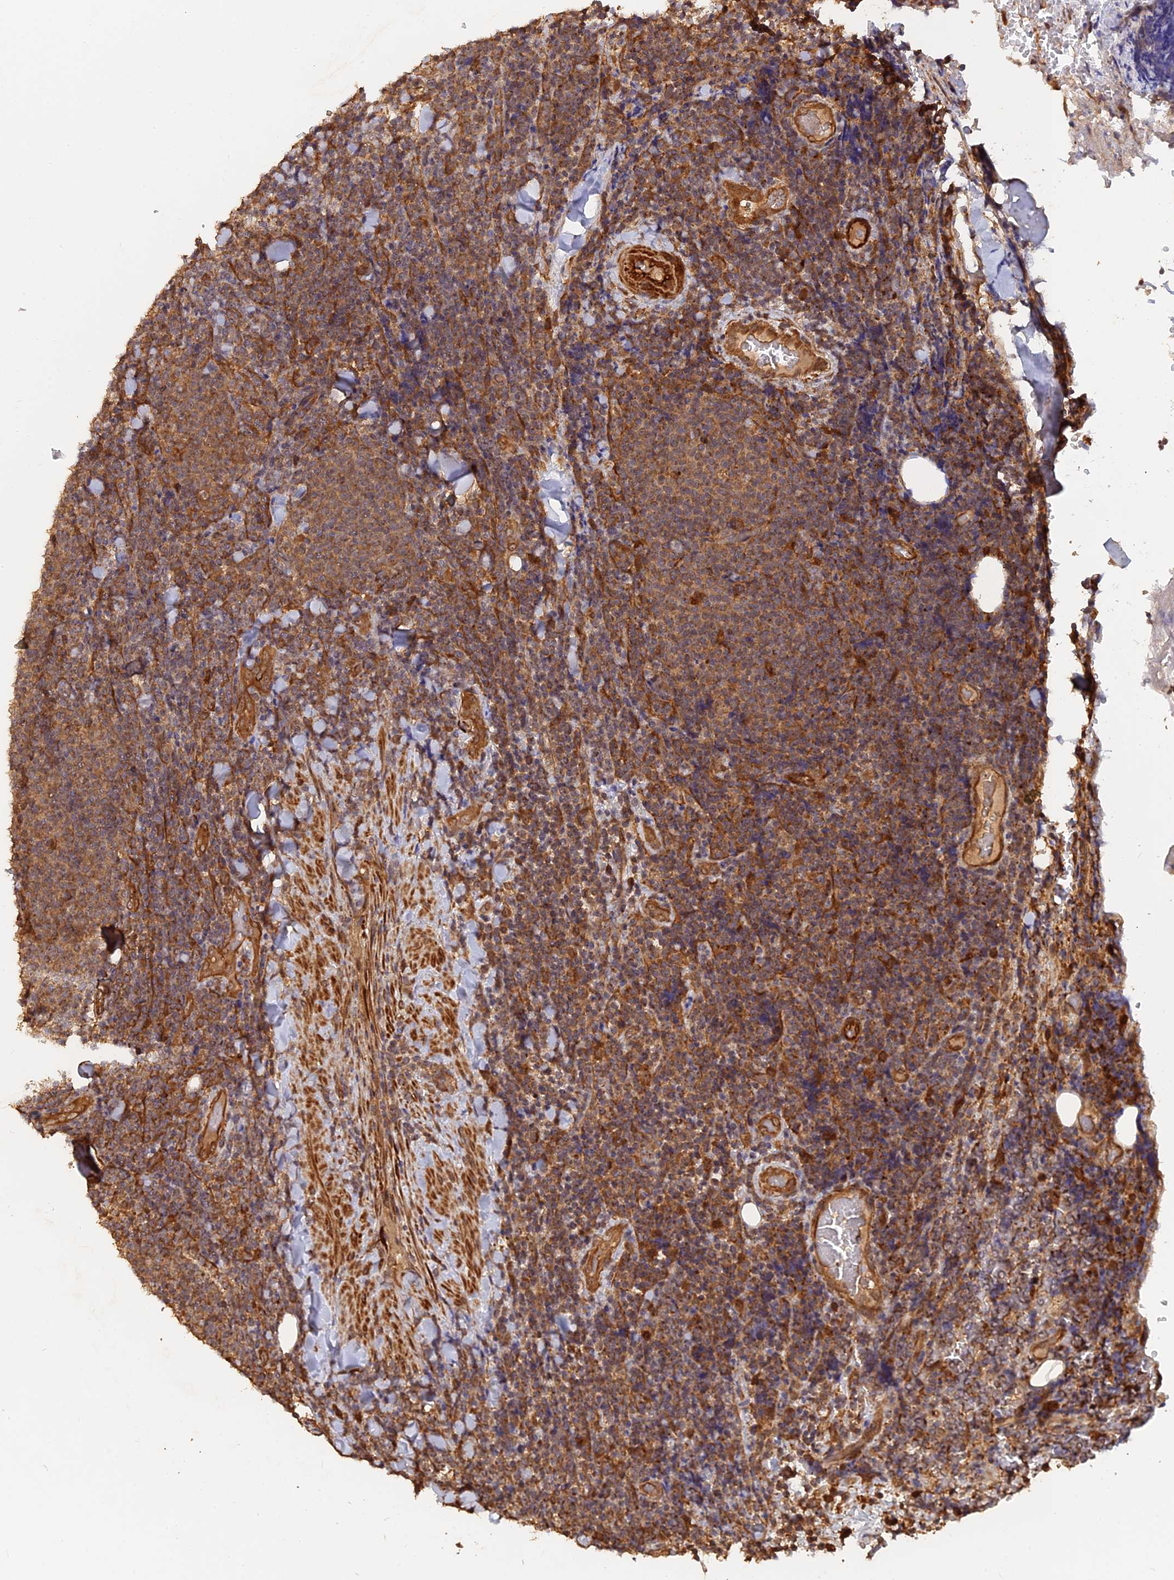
{"staining": {"intensity": "moderate", "quantity": ">75%", "location": "cytoplasmic/membranous"}, "tissue": "lymphoma", "cell_type": "Tumor cells", "image_type": "cancer", "snomed": [{"axis": "morphology", "description": "Malignant lymphoma, non-Hodgkin's type, Low grade"}, {"axis": "topography", "description": "Lymph node"}], "caption": "This is a photomicrograph of immunohistochemistry staining of malignant lymphoma, non-Hodgkin's type (low-grade), which shows moderate positivity in the cytoplasmic/membranous of tumor cells.", "gene": "SAC3D1", "patient": {"sex": "male", "age": 66}}